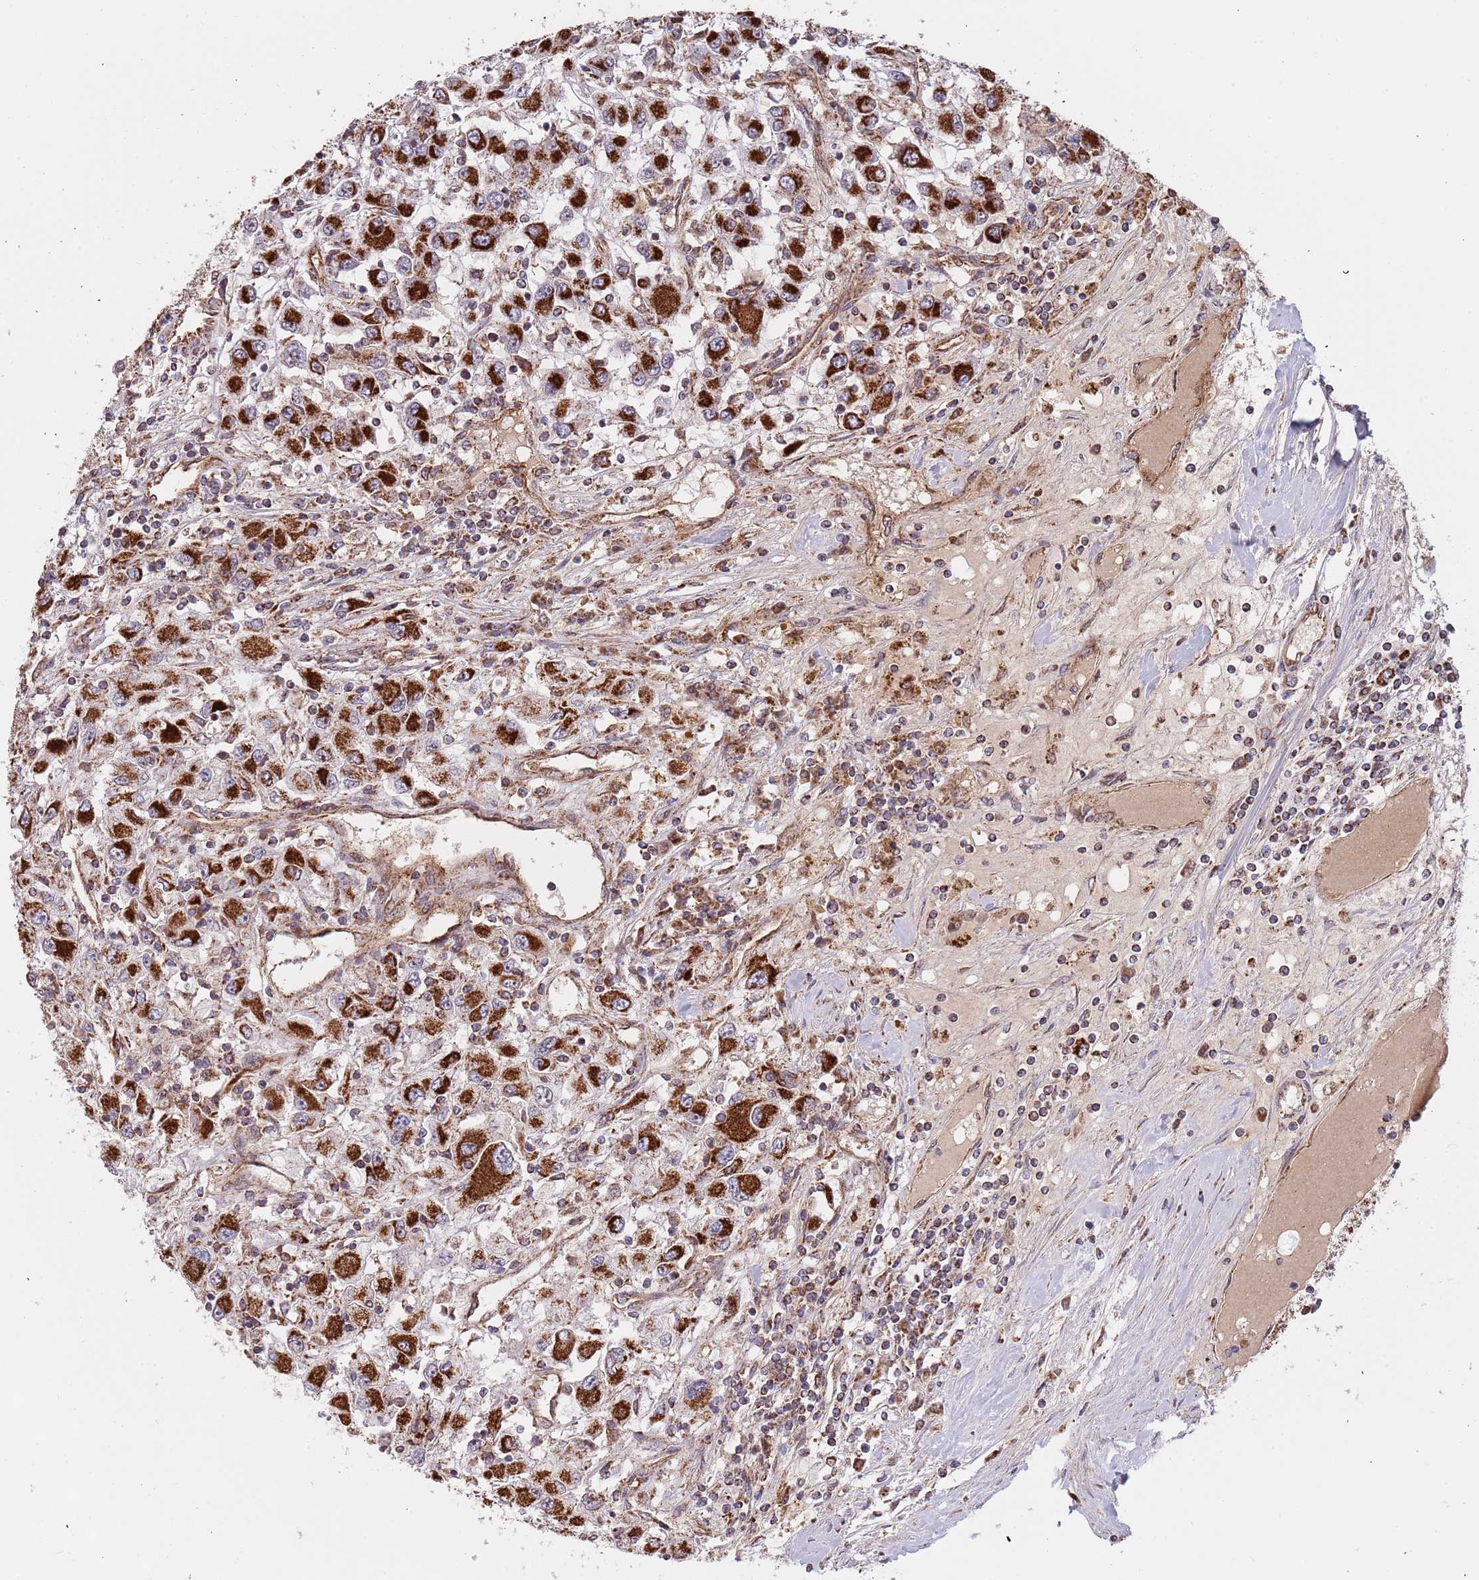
{"staining": {"intensity": "strong", "quantity": ">75%", "location": "cytoplasmic/membranous"}, "tissue": "renal cancer", "cell_type": "Tumor cells", "image_type": "cancer", "snomed": [{"axis": "morphology", "description": "Adenocarcinoma, NOS"}, {"axis": "topography", "description": "Kidney"}], "caption": "DAB immunohistochemical staining of human renal cancer exhibits strong cytoplasmic/membranous protein positivity in approximately >75% of tumor cells. (DAB IHC, brown staining for protein, blue staining for nuclei).", "gene": "DCHS1", "patient": {"sex": "female", "age": 67}}